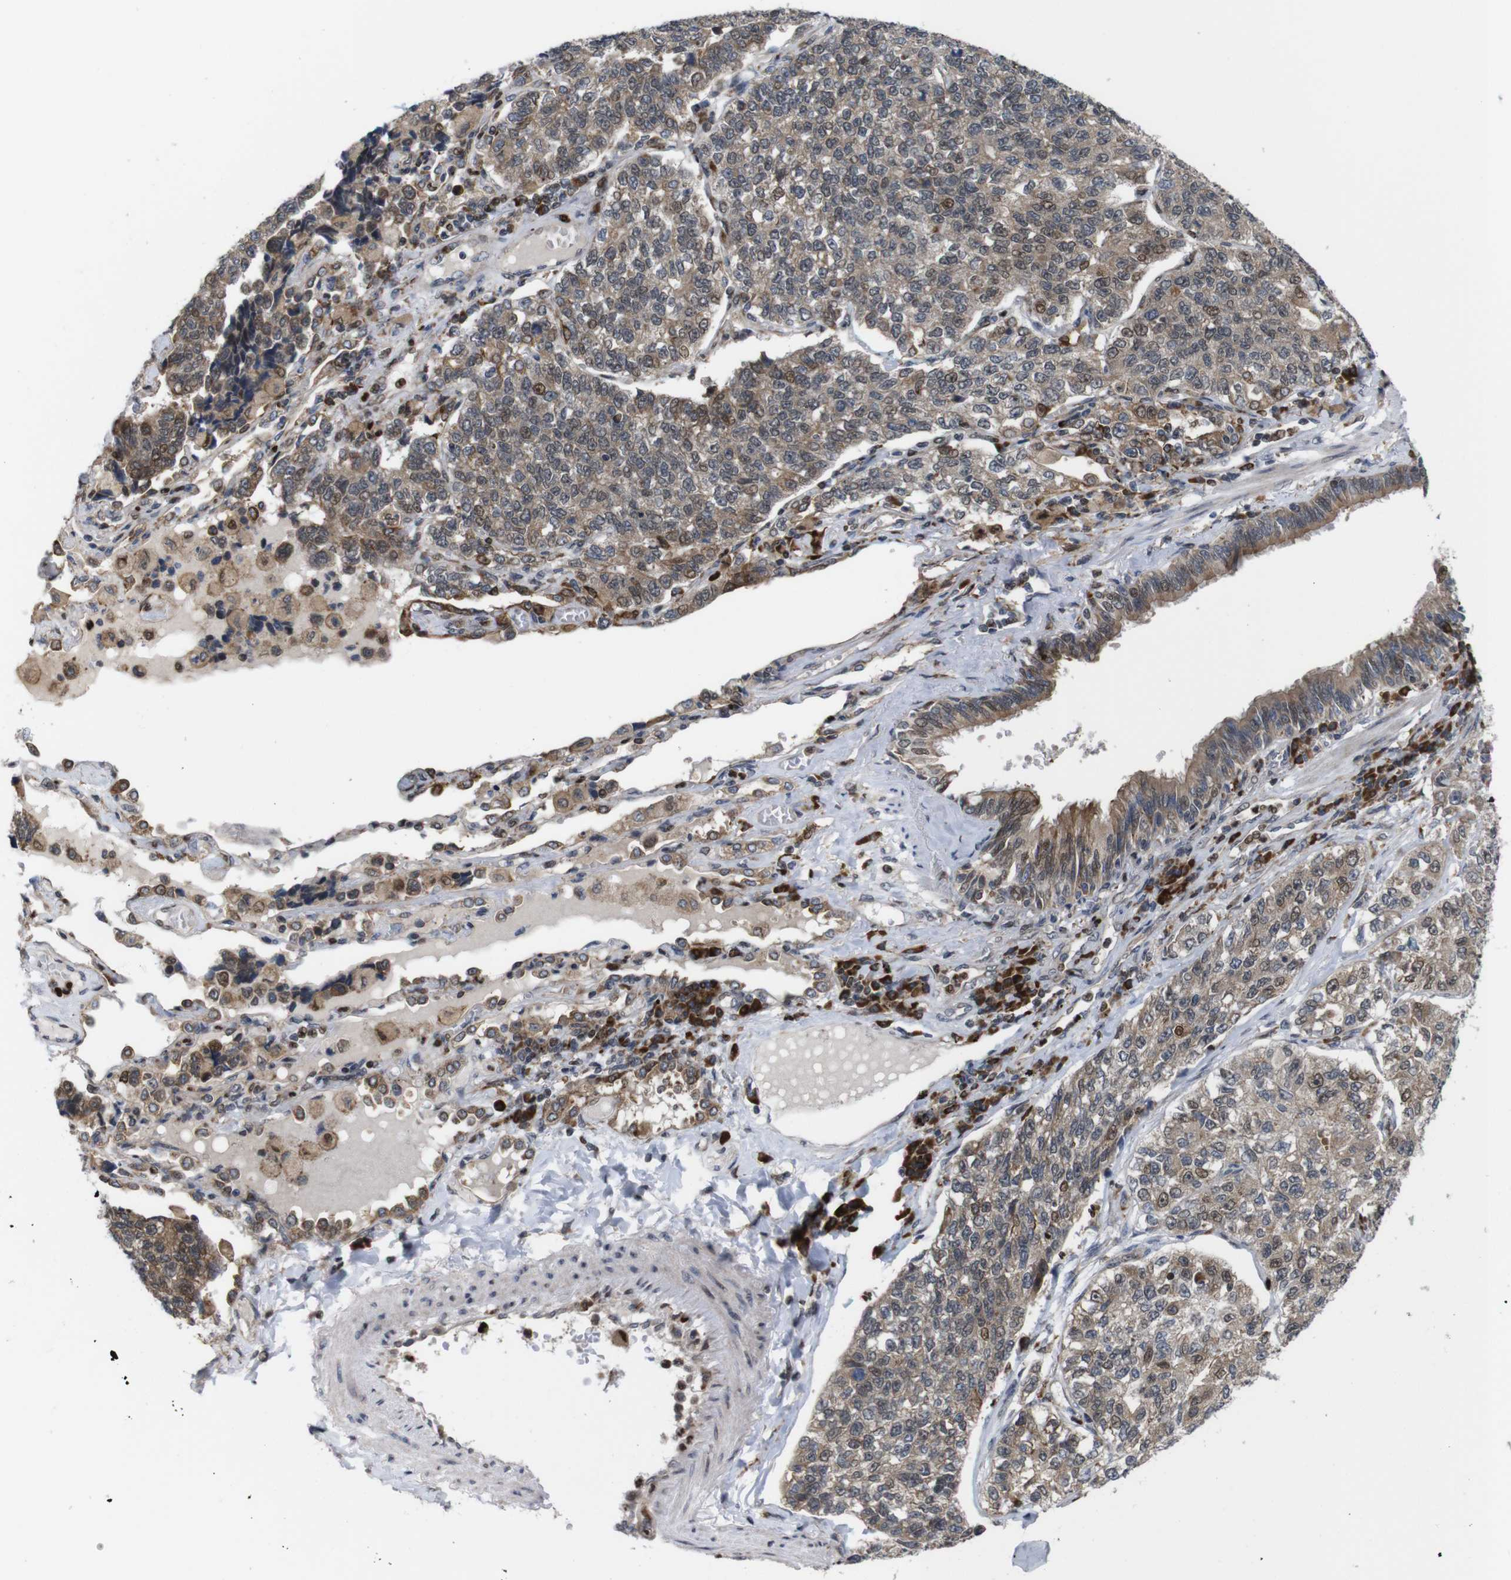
{"staining": {"intensity": "moderate", "quantity": ">75%", "location": "cytoplasmic/membranous"}, "tissue": "lung cancer", "cell_type": "Tumor cells", "image_type": "cancer", "snomed": [{"axis": "morphology", "description": "Adenocarcinoma, NOS"}, {"axis": "topography", "description": "Lung"}], "caption": "The micrograph exhibits immunohistochemical staining of adenocarcinoma (lung). There is moderate cytoplasmic/membranous expression is seen in about >75% of tumor cells.", "gene": "PTPN1", "patient": {"sex": "male", "age": 49}}